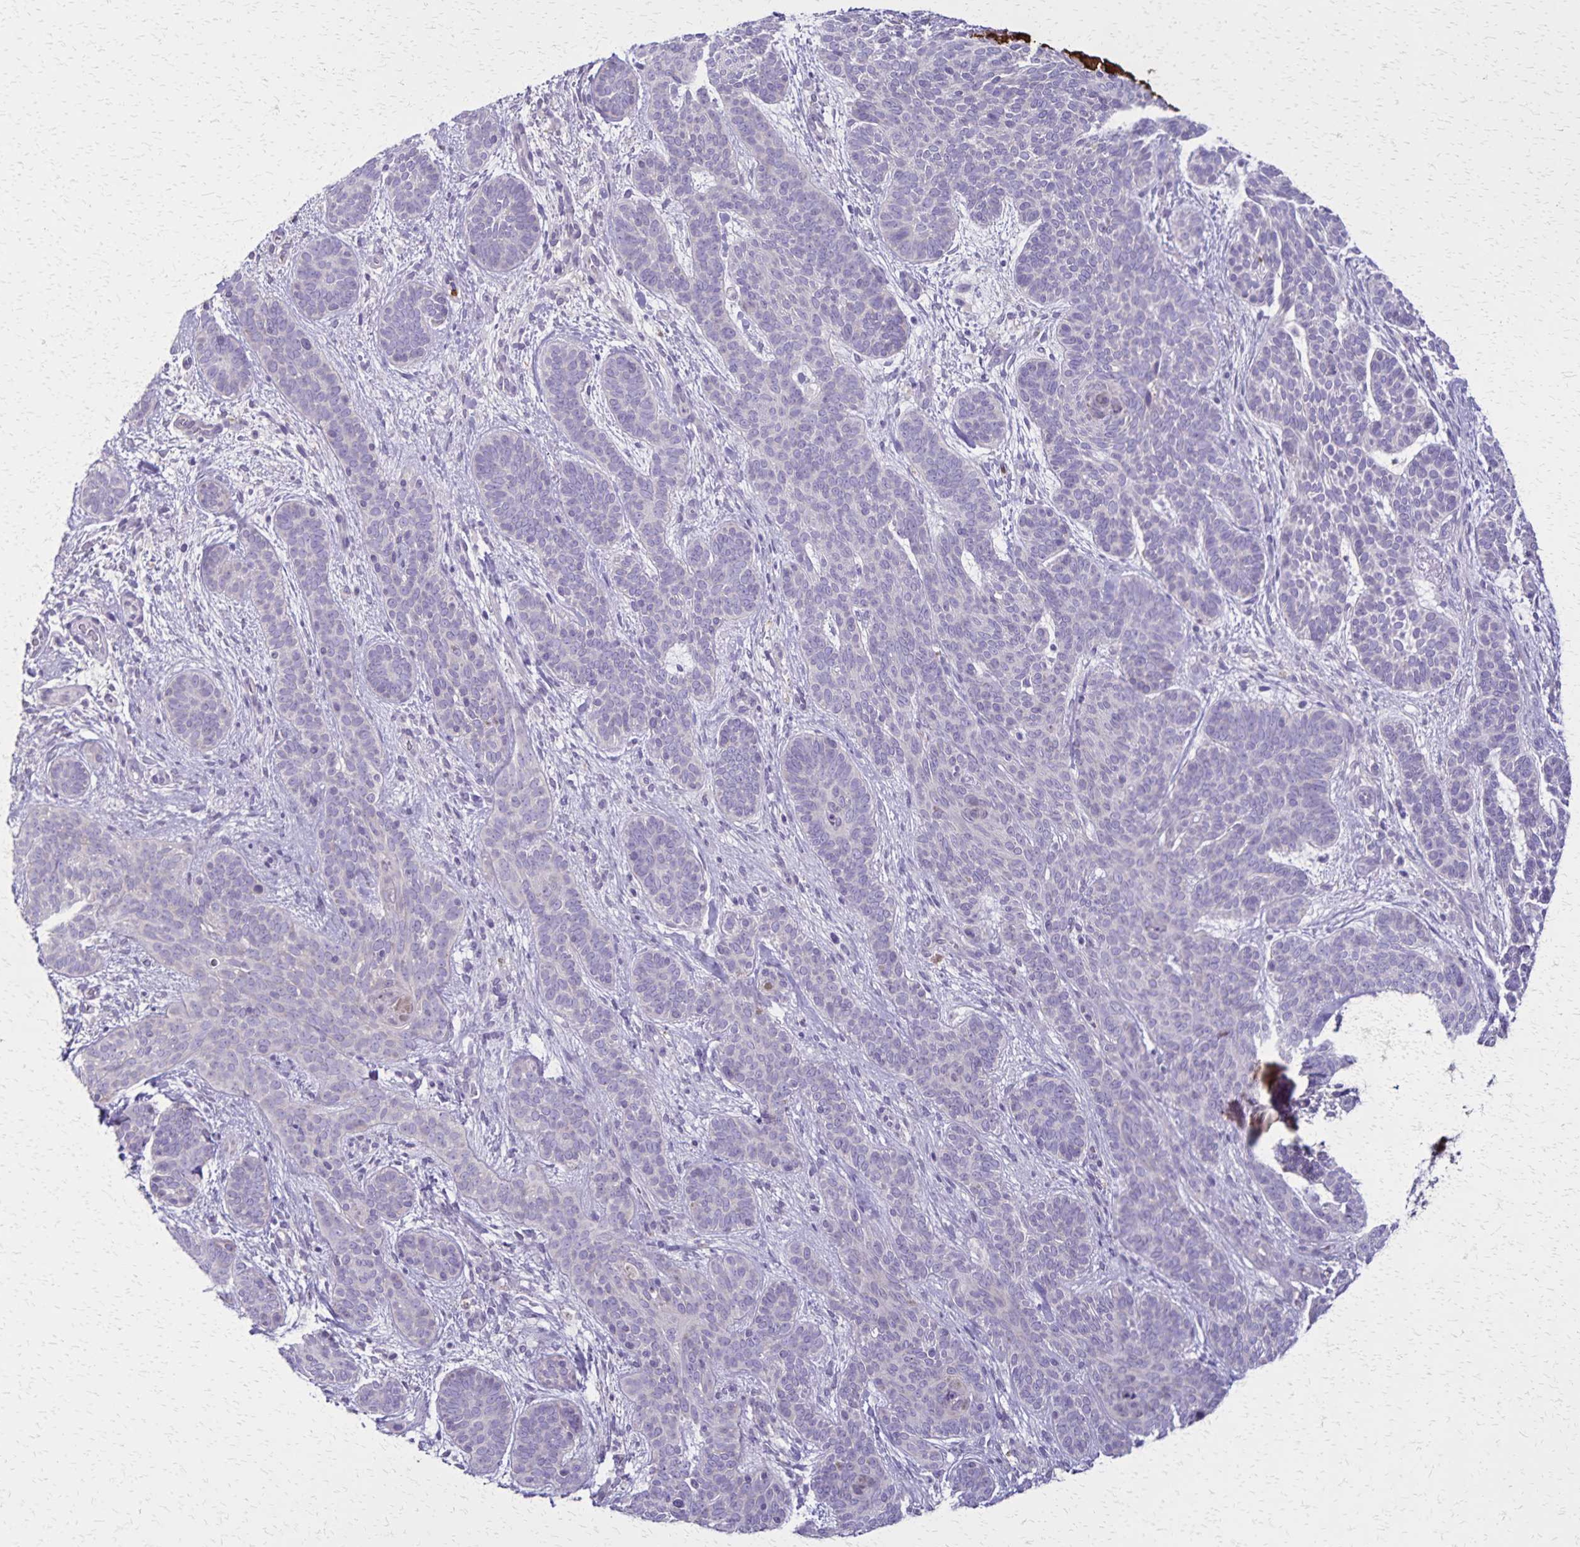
{"staining": {"intensity": "negative", "quantity": "none", "location": "none"}, "tissue": "skin cancer", "cell_type": "Tumor cells", "image_type": "cancer", "snomed": [{"axis": "morphology", "description": "Basal cell carcinoma"}, {"axis": "topography", "description": "Skin"}], "caption": "An image of human skin cancer (basal cell carcinoma) is negative for staining in tumor cells.", "gene": "ULBP3", "patient": {"sex": "female", "age": 82}}